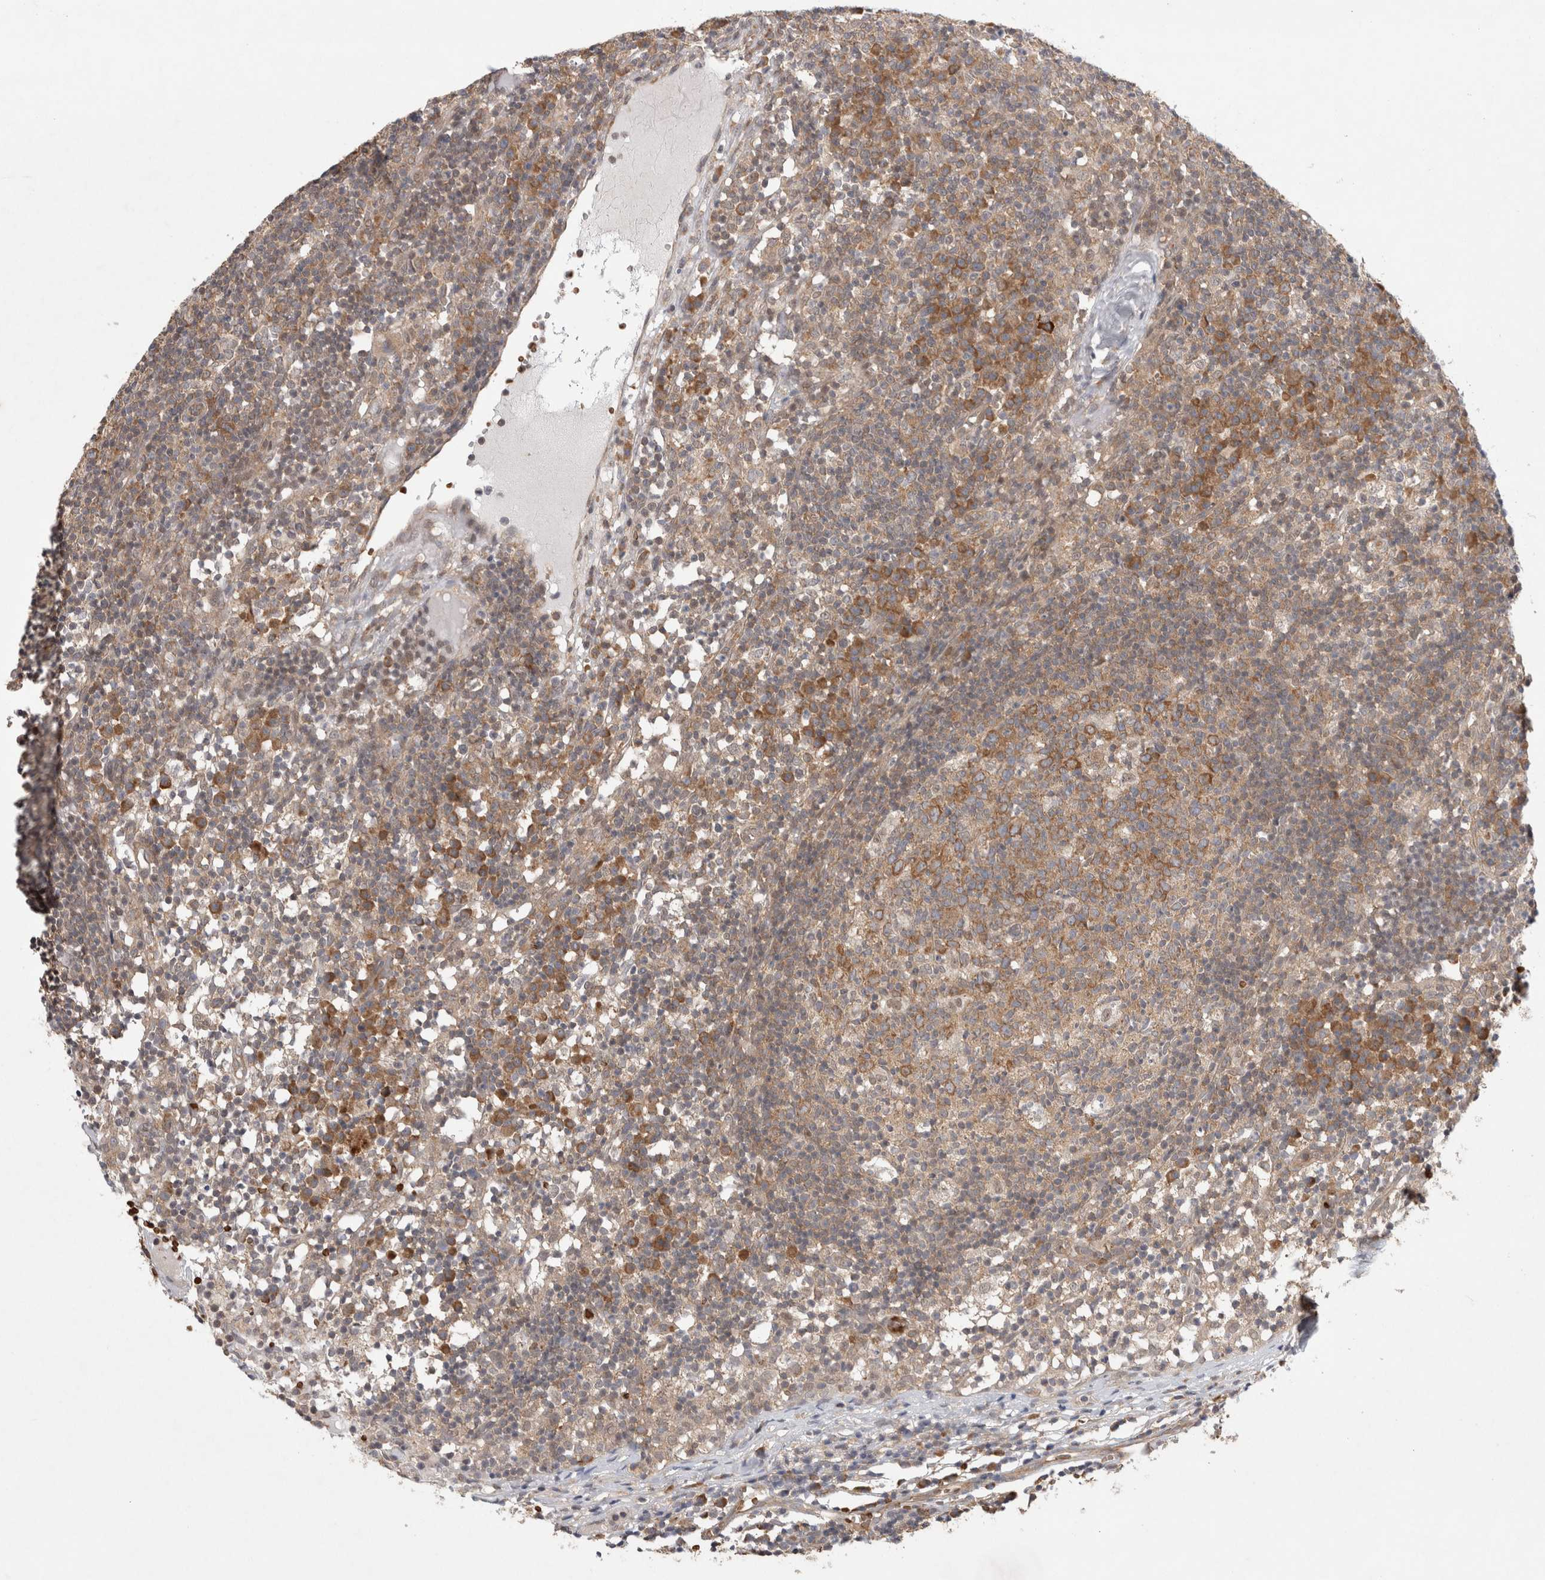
{"staining": {"intensity": "strong", "quantity": "25%-75%", "location": "cytoplasmic/membranous"}, "tissue": "lymph node", "cell_type": "Germinal center cells", "image_type": "normal", "snomed": [{"axis": "morphology", "description": "Normal tissue, NOS"}, {"axis": "morphology", "description": "Inflammation, NOS"}, {"axis": "topography", "description": "Lymph node"}], "caption": "IHC image of benign lymph node stained for a protein (brown), which exhibits high levels of strong cytoplasmic/membranous staining in approximately 25%-75% of germinal center cells.", "gene": "EIF3E", "patient": {"sex": "male", "age": 55}}